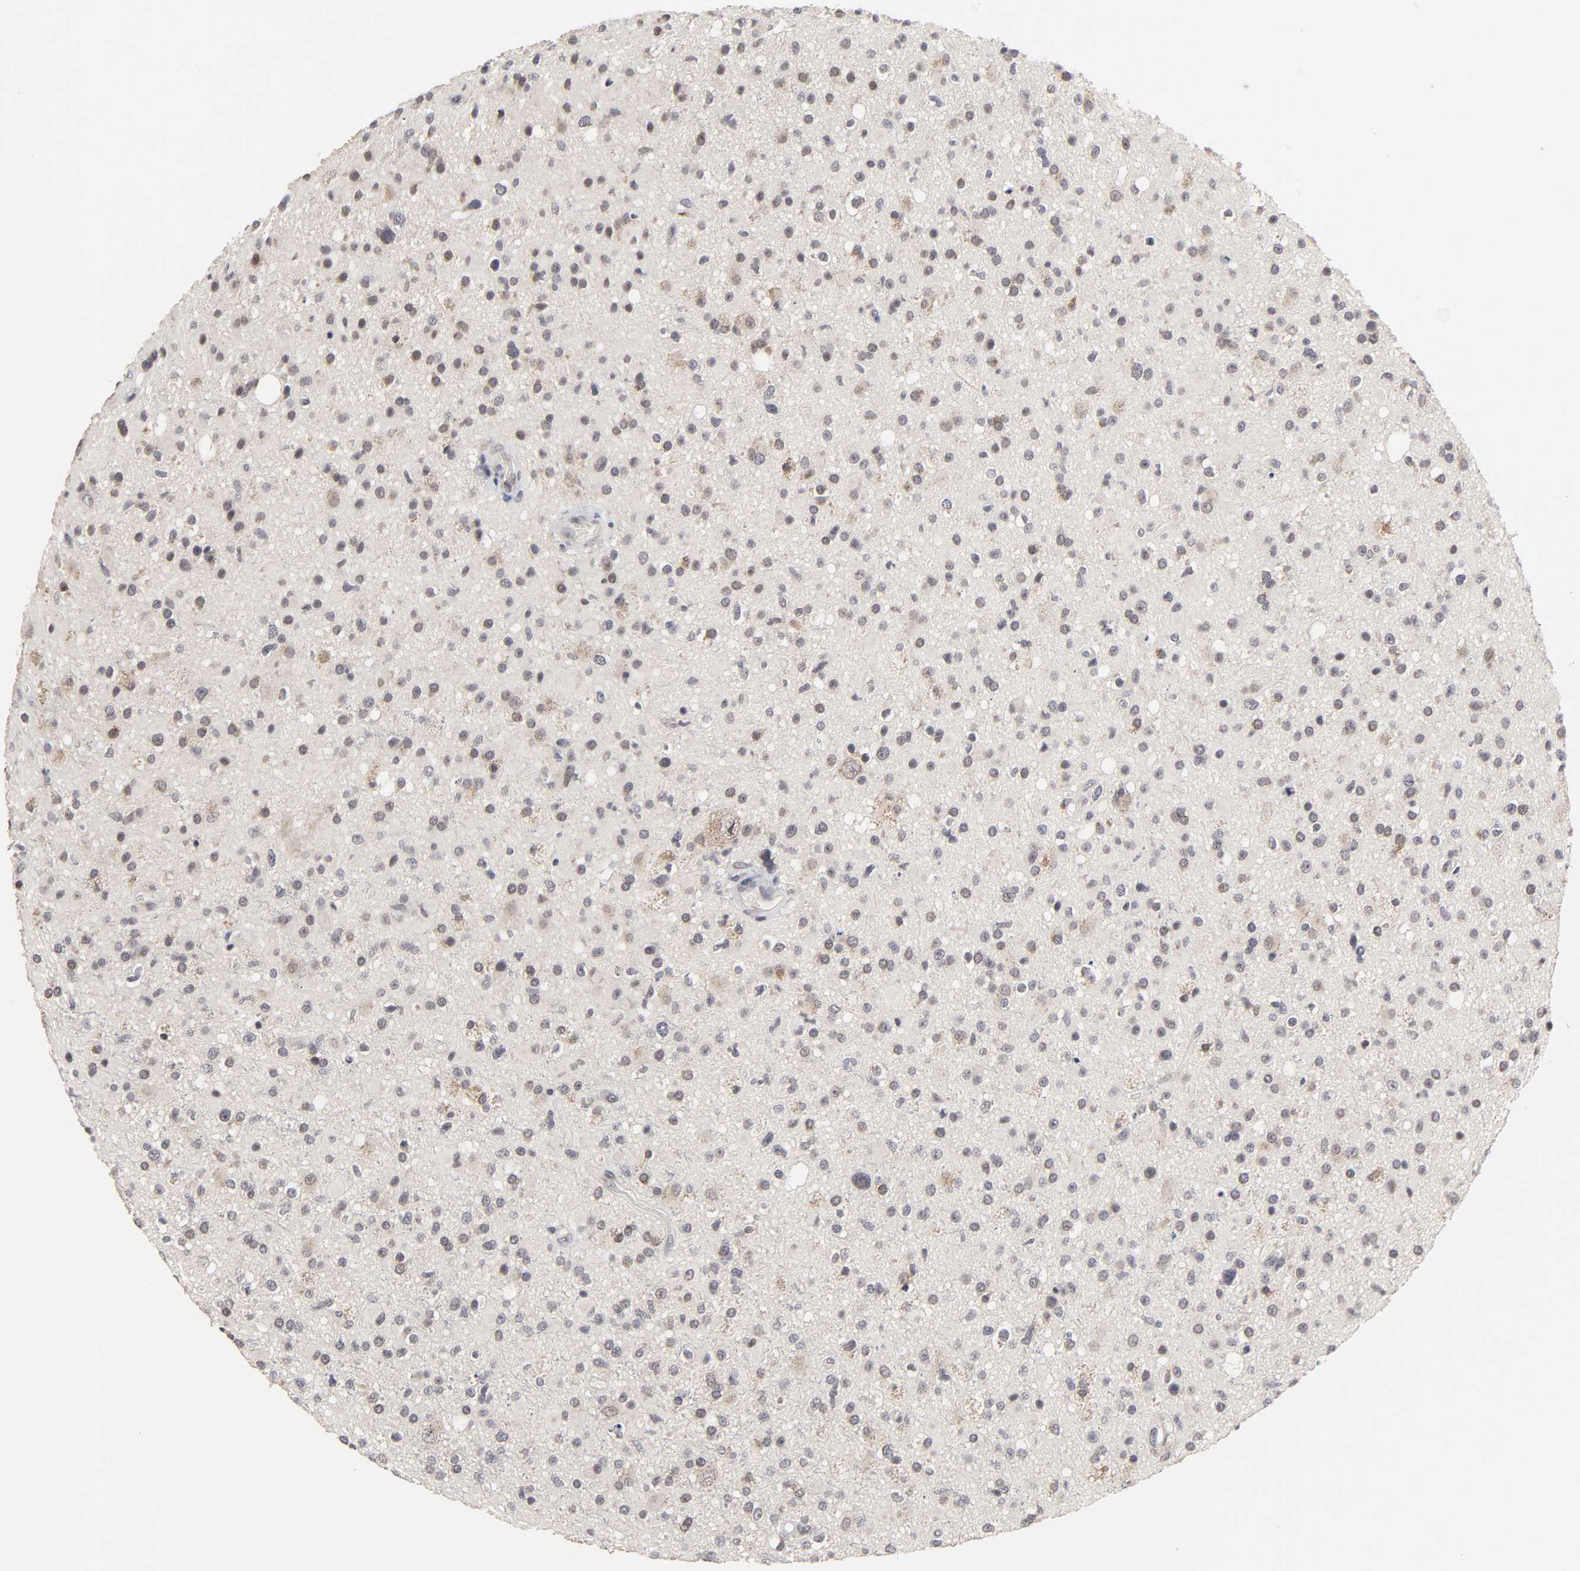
{"staining": {"intensity": "weak", "quantity": "<25%", "location": "cytoplasmic/membranous"}, "tissue": "glioma", "cell_type": "Tumor cells", "image_type": "cancer", "snomed": [{"axis": "morphology", "description": "Glioma, malignant, High grade"}, {"axis": "topography", "description": "Brain"}], "caption": "Immunohistochemistry (IHC) of human malignant high-grade glioma exhibits no positivity in tumor cells.", "gene": "AUH", "patient": {"sex": "male", "age": 33}}